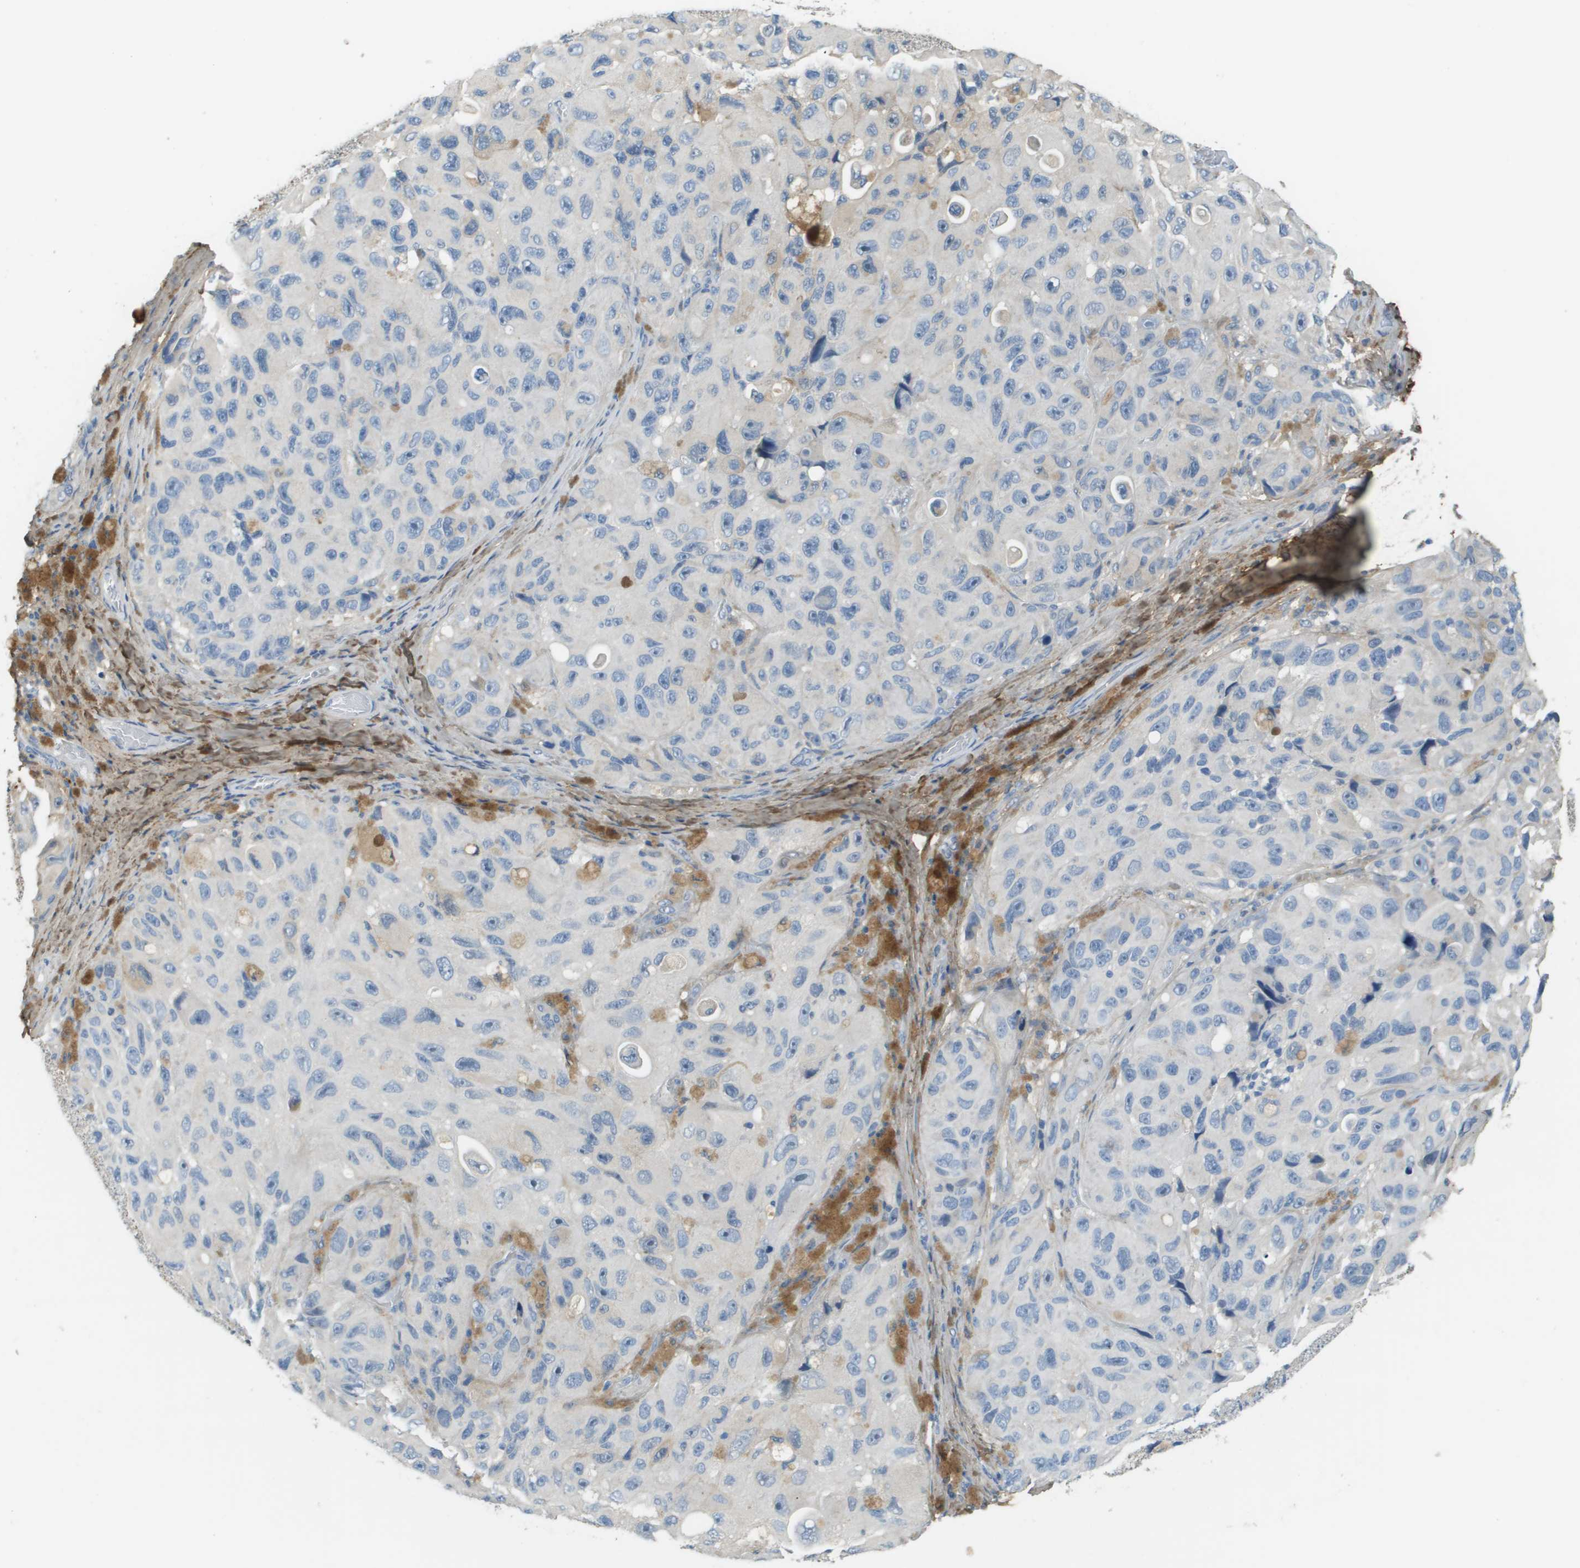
{"staining": {"intensity": "negative", "quantity": "none", "location": "none"}, "tissue": "melanoma", "cell_type": "Tumor cells", "image_type": "cancer", "snomed": [{"axis": "morphology", "description": "Malignant melanoma, NOS"}, {"axis": "topography", "description": "Skin"}], "caption": "The immunohistochemistry photomicrograph has no significant positivity in tumor cells of malignant melanoma tissue.", "gene": "DCN", "patient": {"sex": "female", "age": 73}}